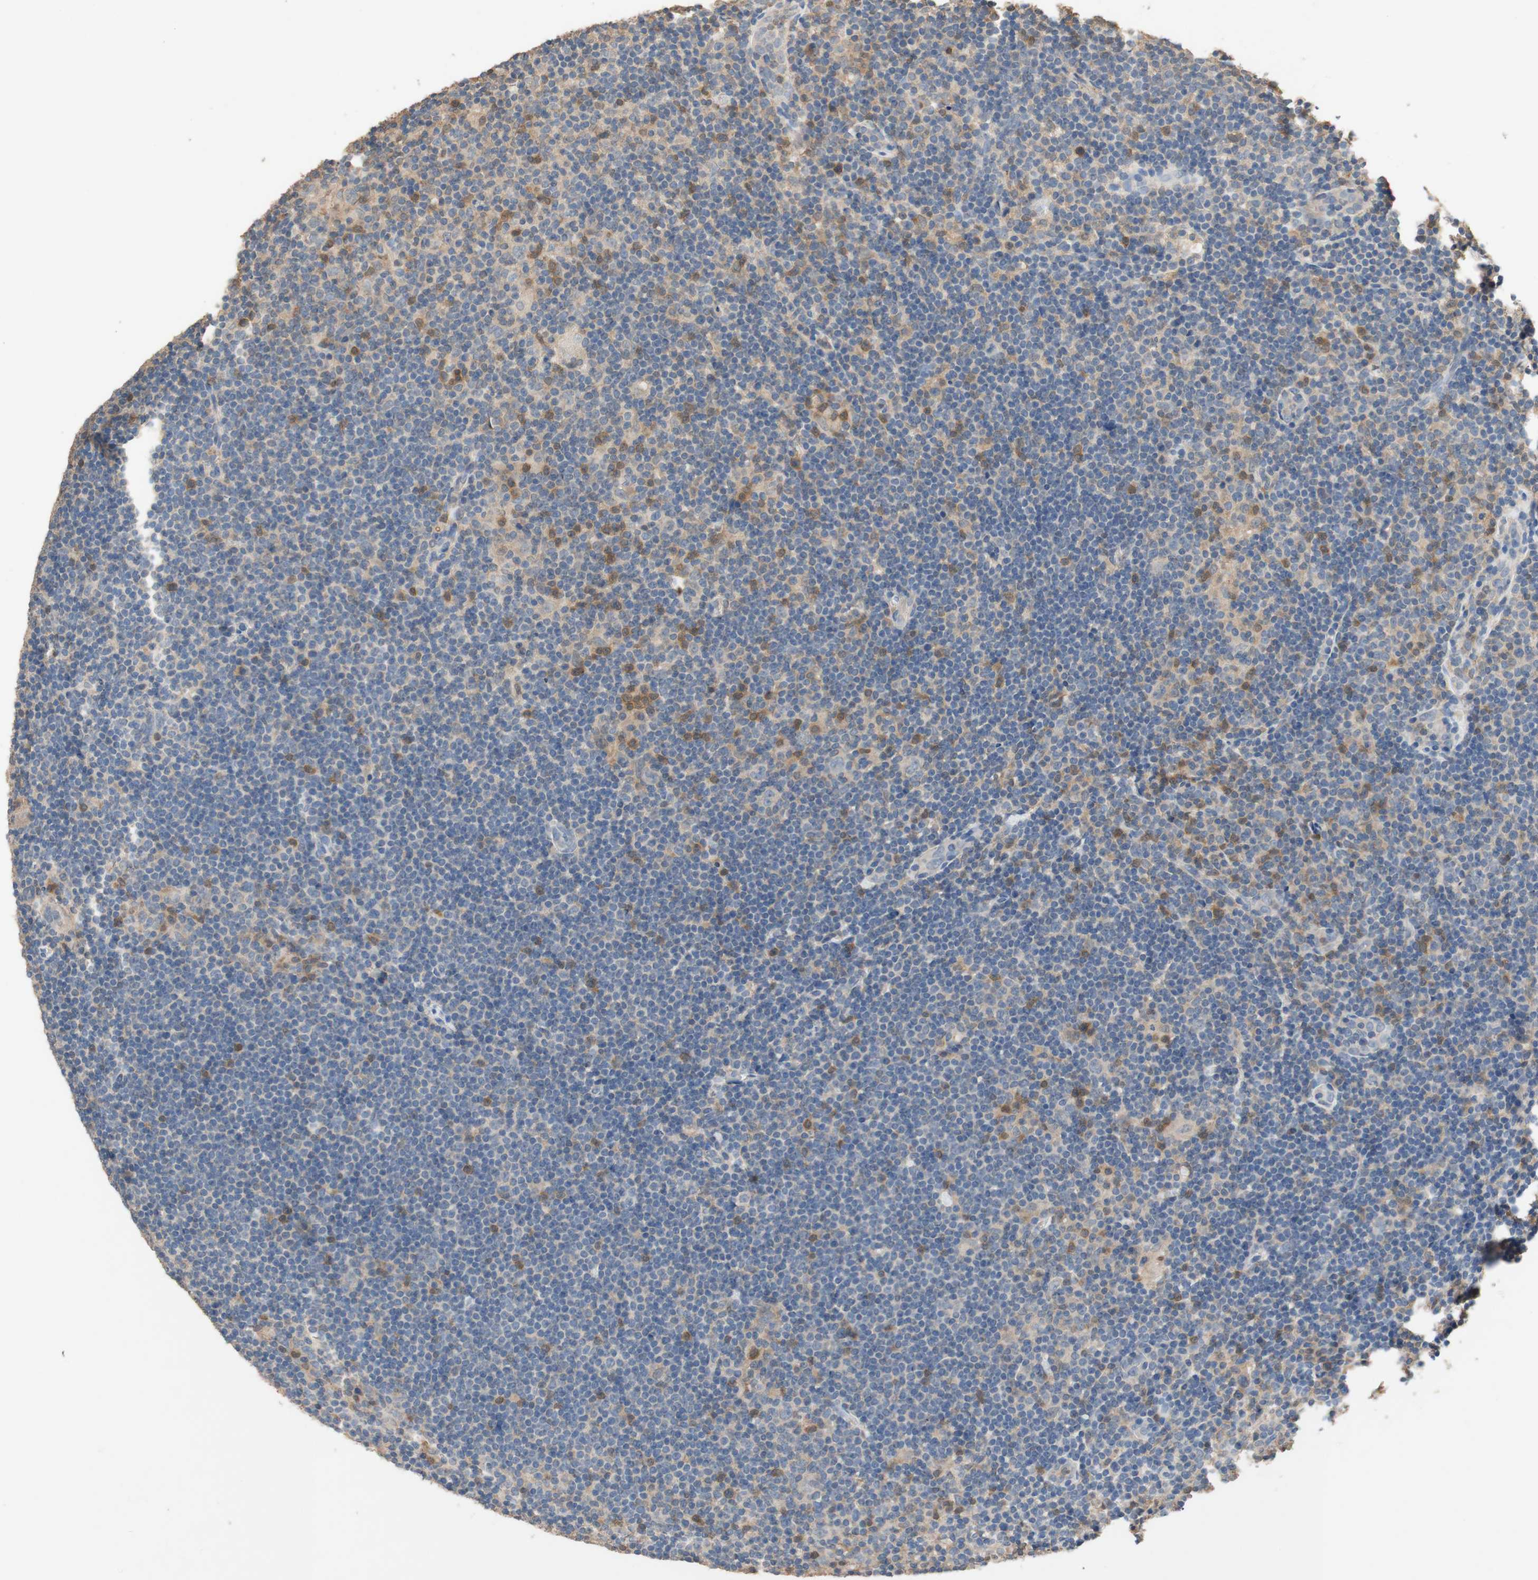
{"staining": {"intensity": "weak", "quantity": "25%-75%", "location": "cytoplasmic/membranous"}, "tissue": "lymphoma", "cell_type": "Tumor cells", "image_type": "cancer", "snomed": [{"axis": "morphology", "description": "Hodgkin's disease, NOS"}, {"axis": "topography", "description": "Lymph node"}], "caption": "About 25%-75% of tumor cells in Hodgkin's disease show weak cytoplasmic/membranous protein positivity as visualized by brown immunohistochemical staining.", "gene": "ADAP1", "patient": {"sex": "female", "age": 57}}